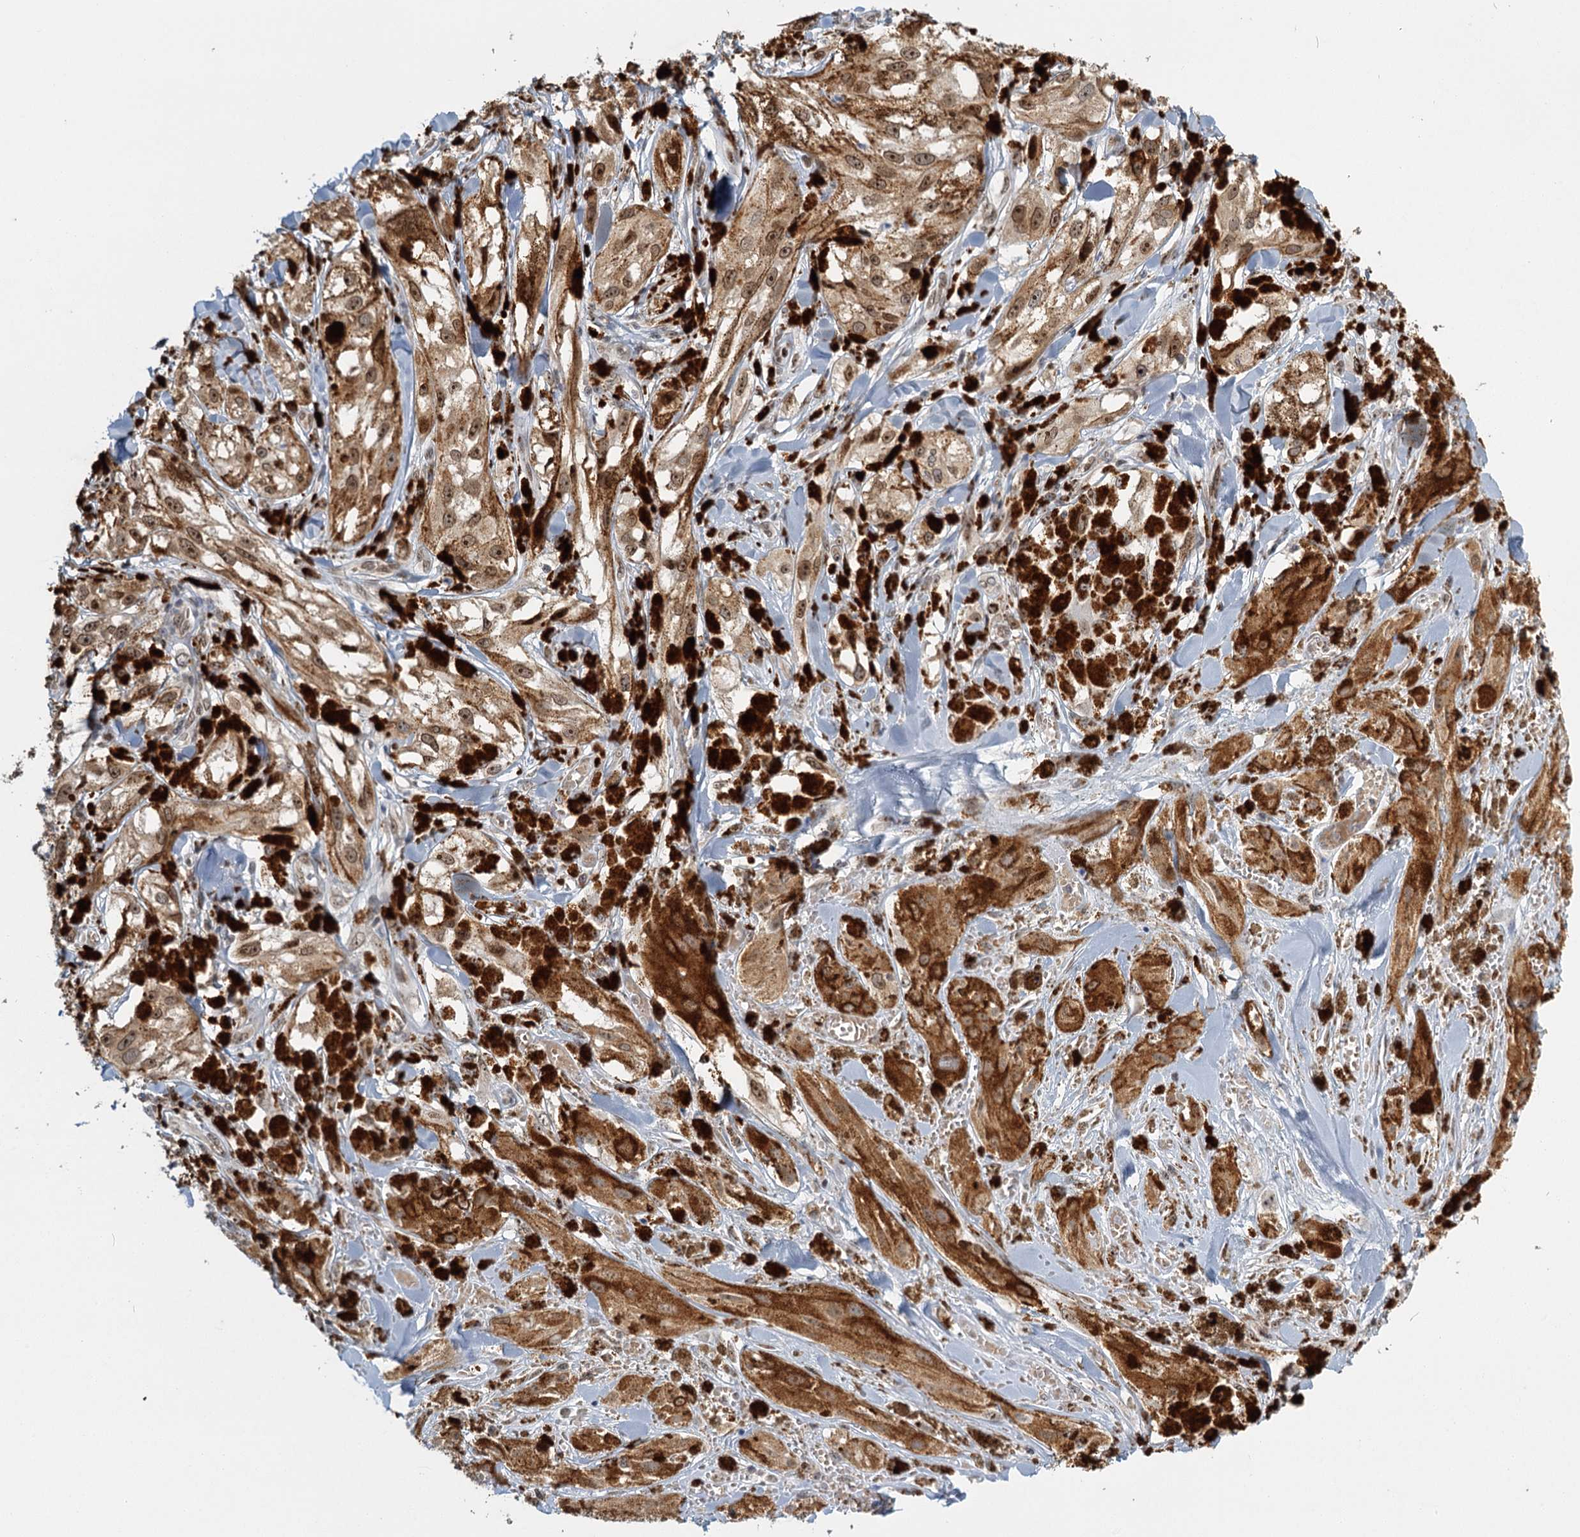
{"staining": {"intensity": "moderate", "quantity": ">75%", "location": "cytoplasmic/membranous,nuclear"}, "tissue": "melanoma", "cell_type": "Tumor cells", "image_type": "cancer", "snomed": [{"axis": "morphology", "description": "Malignant melanoma, NOS"}, {"axis": "topography", "description": "Skin"}], "caption": "A photomicrograph of human melanoma stained for a protein displays moderate cytoplasmic/membranous and nuclear brown staining in tumor cells. Using DAB (3,3'-diaminobenzidine) (brown) and hematoxylin (blue) stains, captured at high magnification using brightfield microscopy.", "gene": "TREX1", "patient": {"sex": "male", "age": 88}}